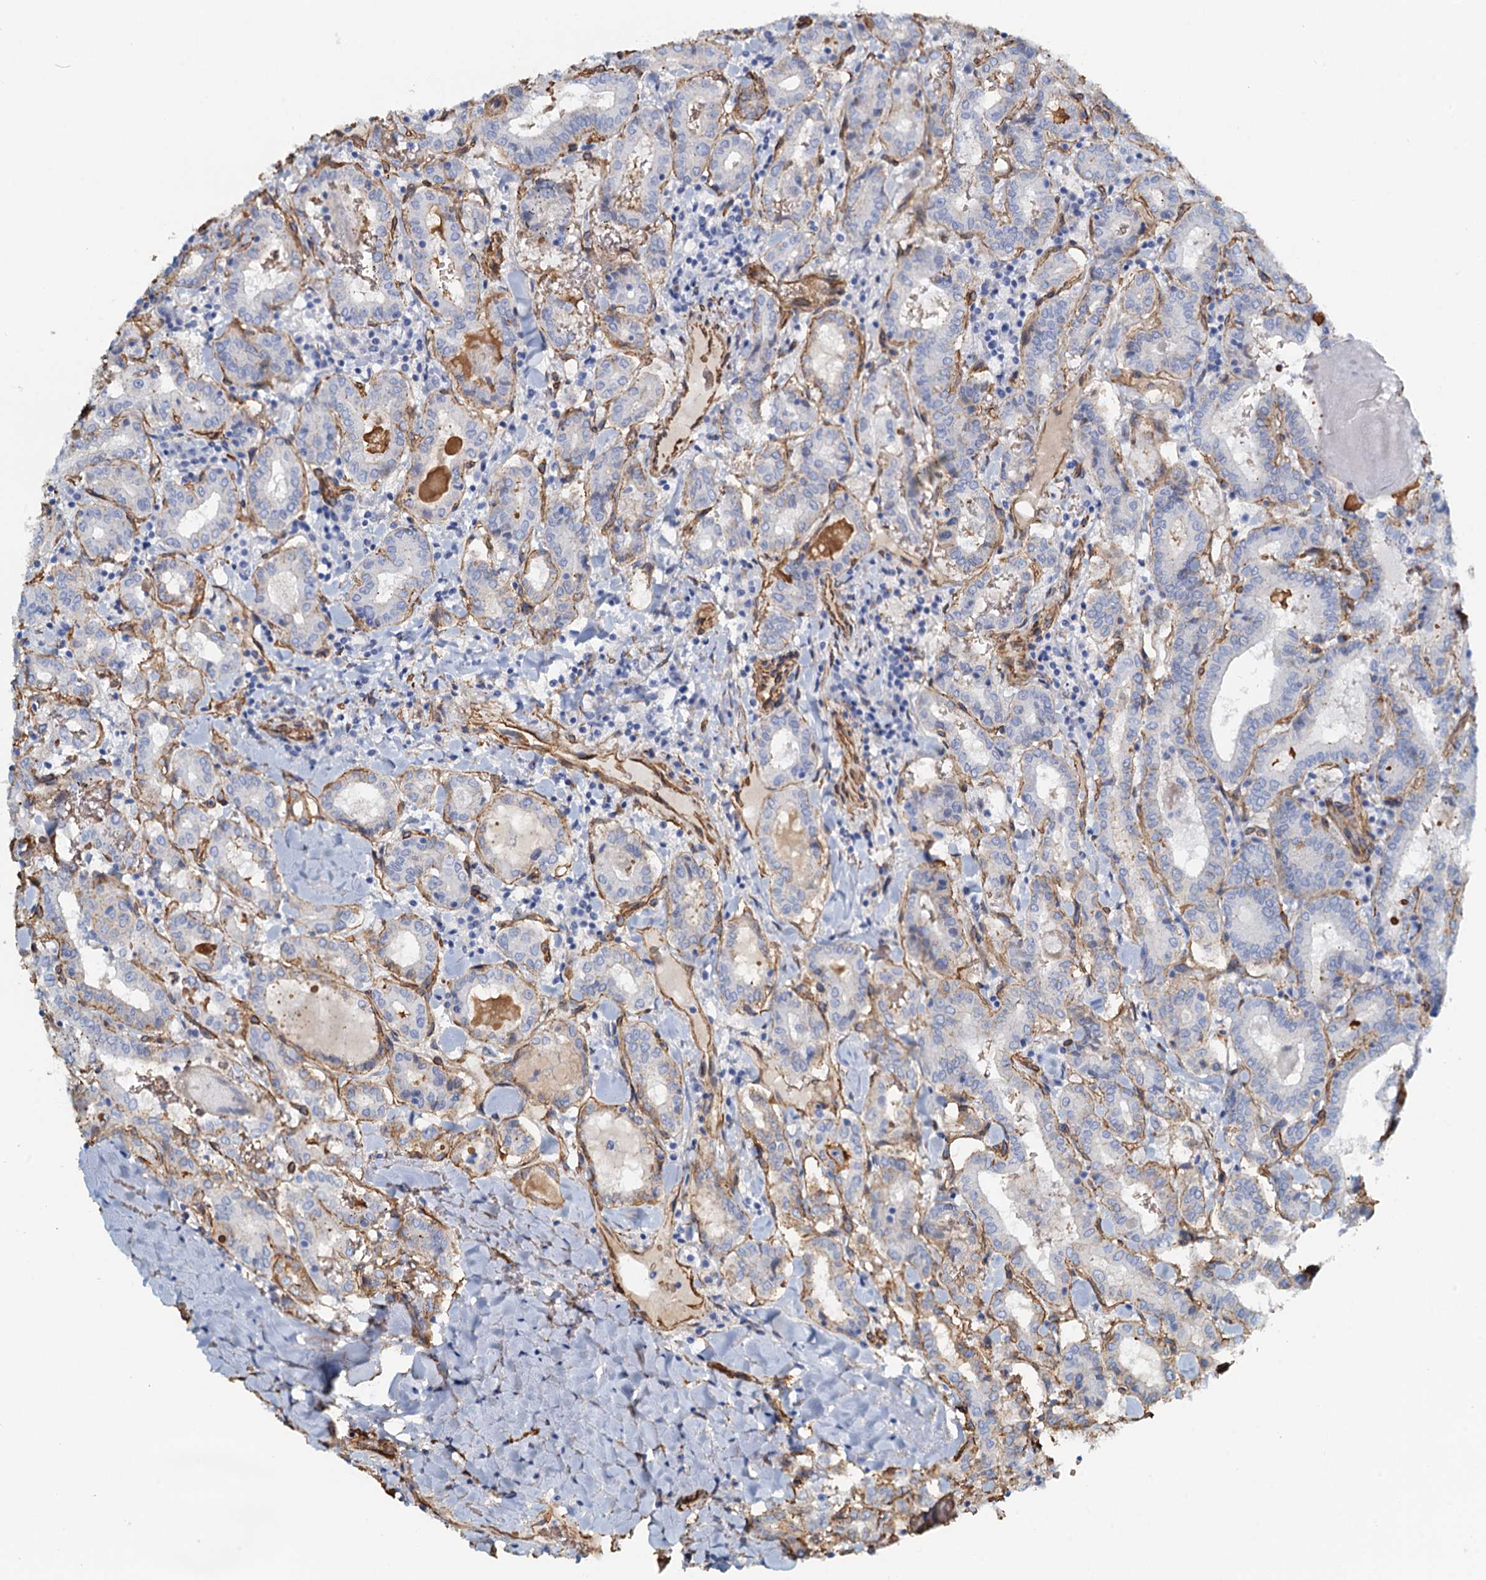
{"staining": {"intensity": "weak", "quantity": "<25%", "location": "cytoplasmic/membranous"}, "tissue": "thyroid cancer", "cell_type": "Tumor cells", "image_type": "cancer", "snomed": [{"axis": "morphology", "description": "Papillary adenocarcinoma, NOS"}, {"axis": "topography", "description": "Thyroid gland"}], "caption": "Immunohistochemistry histopathology image of neoplastic tissue: thyroid cancer (papillary adenocarcinoma) stained with DAB exhibits no significant protein expression in tumor cells. Brightfield microscopy of IHC stained with DAB (brown) and hematoxylin (blue), captured at high magnification.", "gene": "DGKG", "patient": {"sex": "female", "age": 72}}